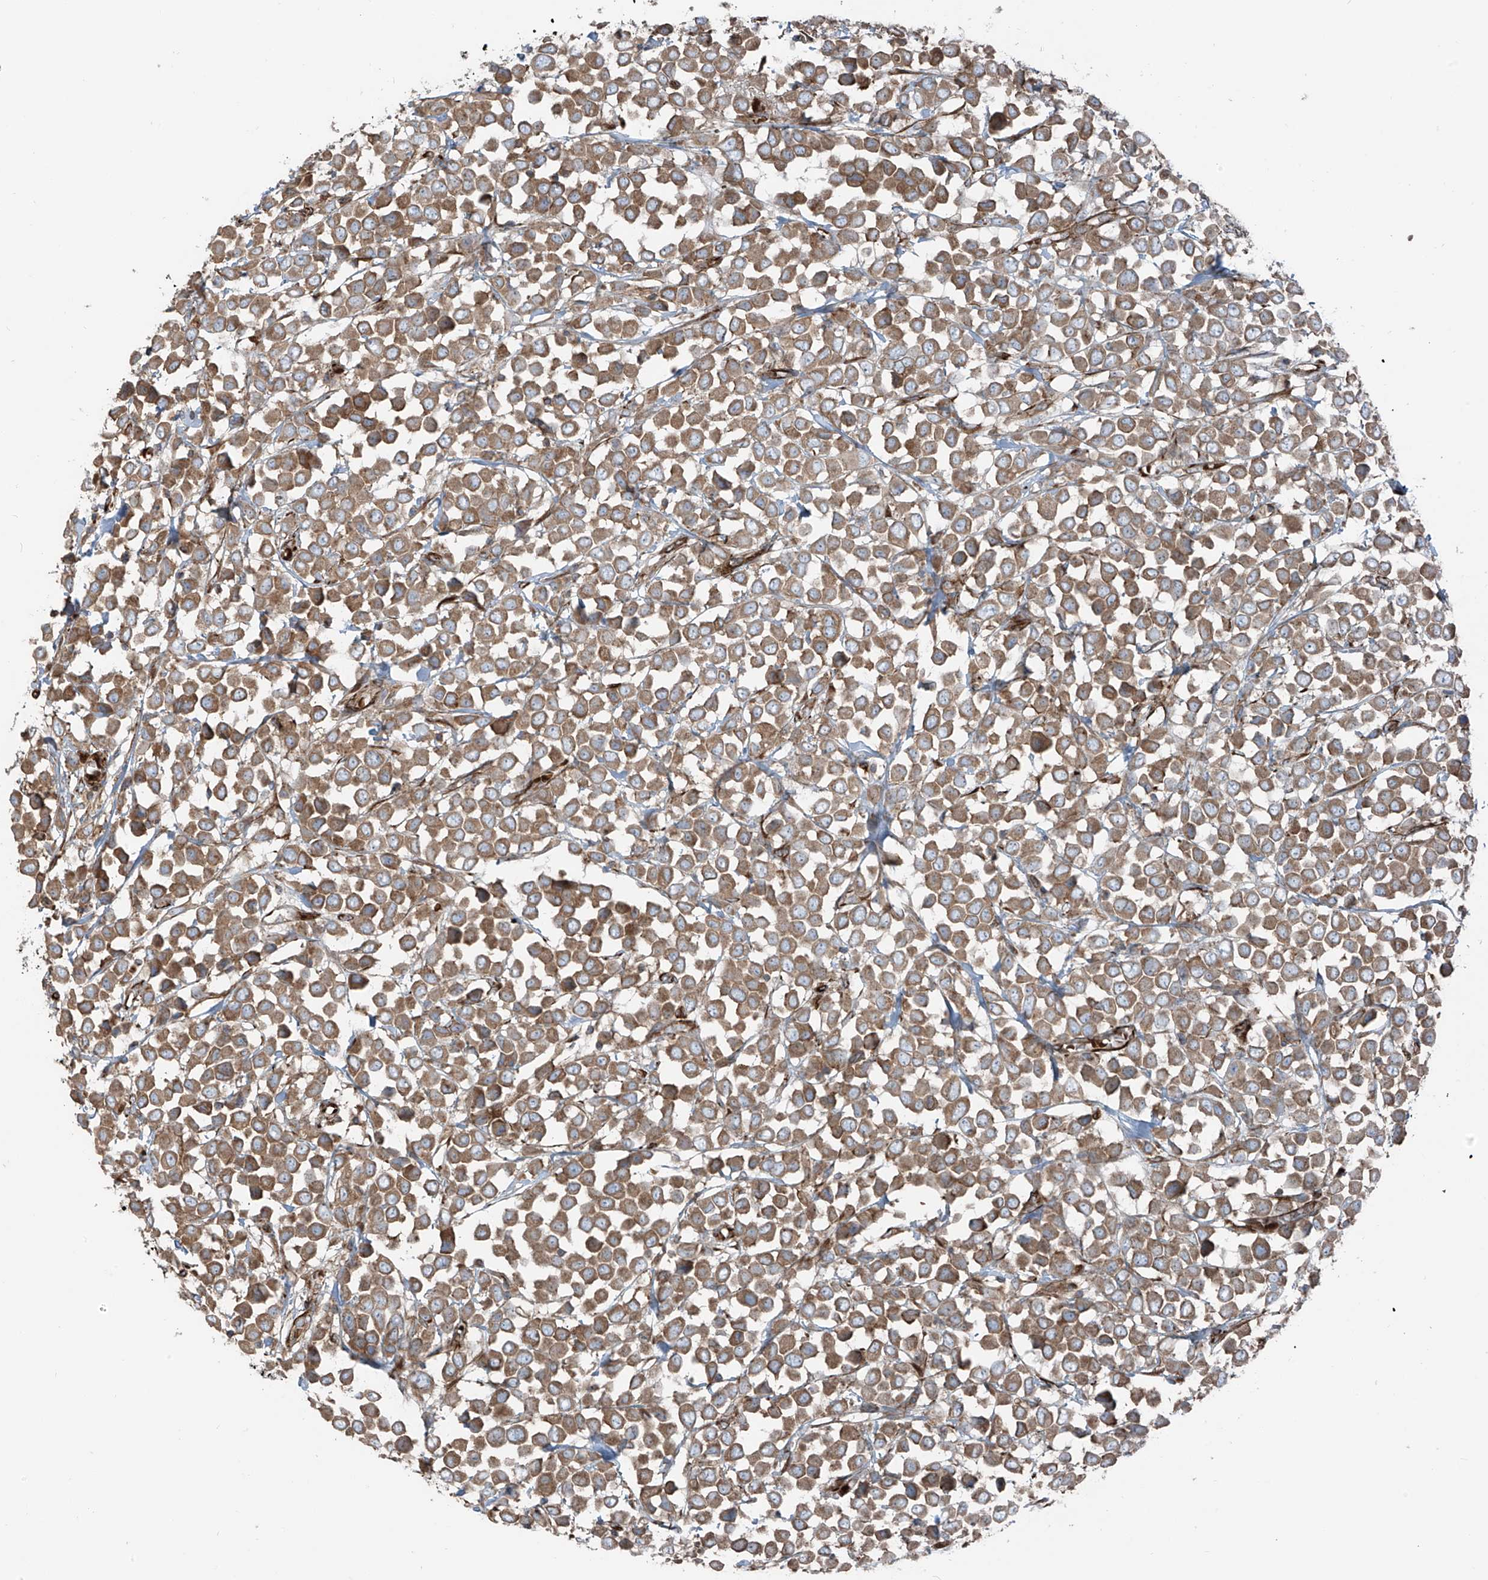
{"staining": {"intensity": "moderate", "quantity": ">75%", "location": "cytoplasmic/membranous"}, "tissue": "breast cancer", "cell_type": "Tumor cells", "image_type": "cancer", "snomed": [{"axis": "morphology", "description": "Duct carcinoma"}, {"axis": "topography", "description": "Breast"}], "caption": "Intraductal carcinoma (breast) stained with IHC demonstrates moderate cytoplasmic/membranous expression in about >75% of tumor cells.", "gene": "ERLEC1", "patient": {"sex": "female", "age": 61}}